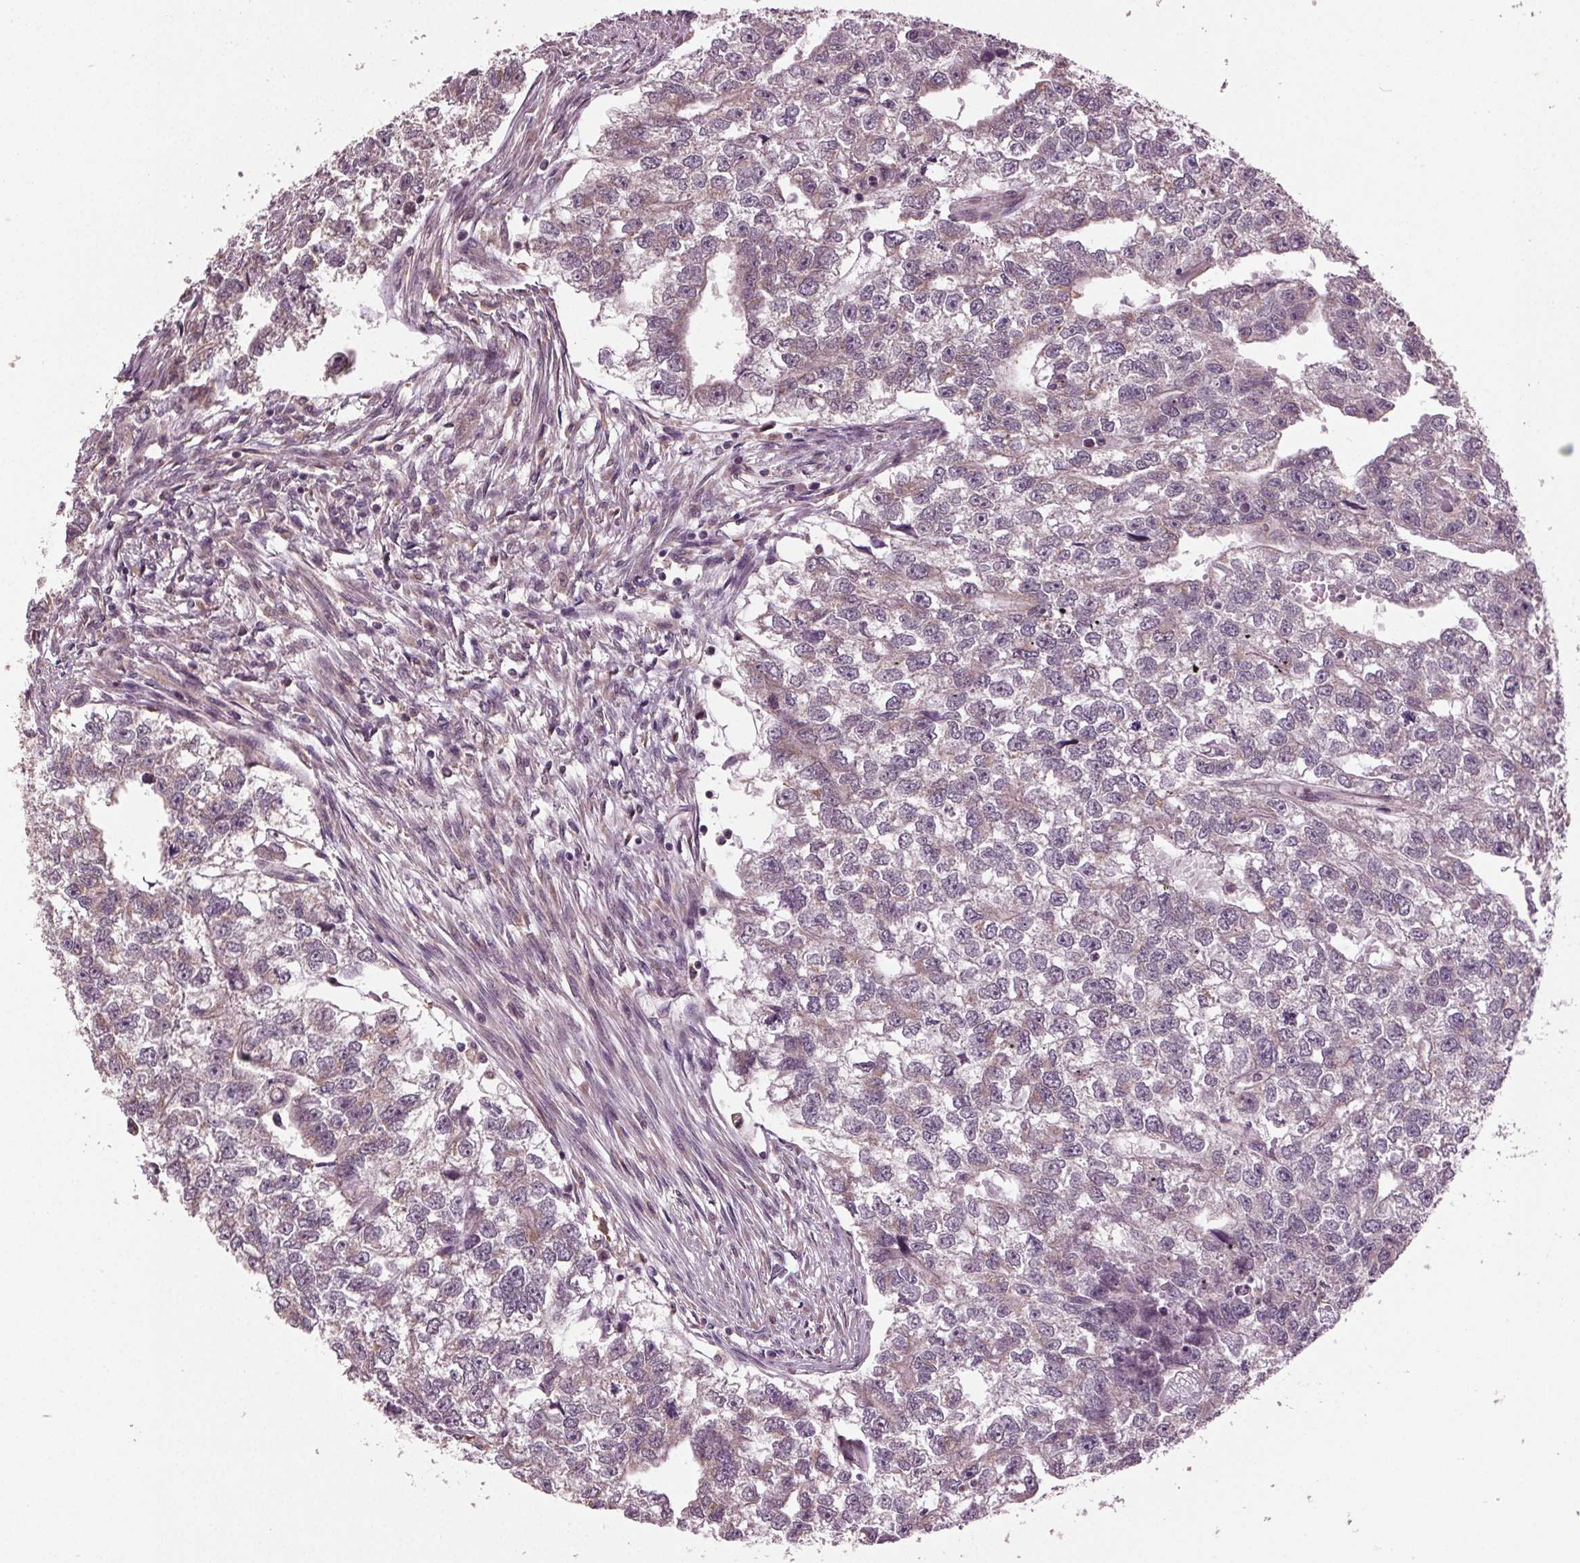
{"staining": {"intensity": "negative", "quantity": "none", "location": "none"}, "tissue": "testis cancer", "cell_type": "Tumor cells", "image_type": "cancer", "snomed": [{"axis": "morphology", "description": "Carcinoma, Embryonal, NOS"}, {"axis": "morphology", "description": "Teratoma, malignant, NOS"}, {"axis": "topography", "description": "Testis"}], "caption": "Immunohistochemistry photomicrograph of neoplastic tissue: human embryonal carcinoma (testis) stained with DAB demonstrates no significant protein staining in tumor cells. (DAB IHC visualized using brightfield microscopy, high magnification).", "gene": "BSDC1", "patient": {"sex": "male", "age": 44}}